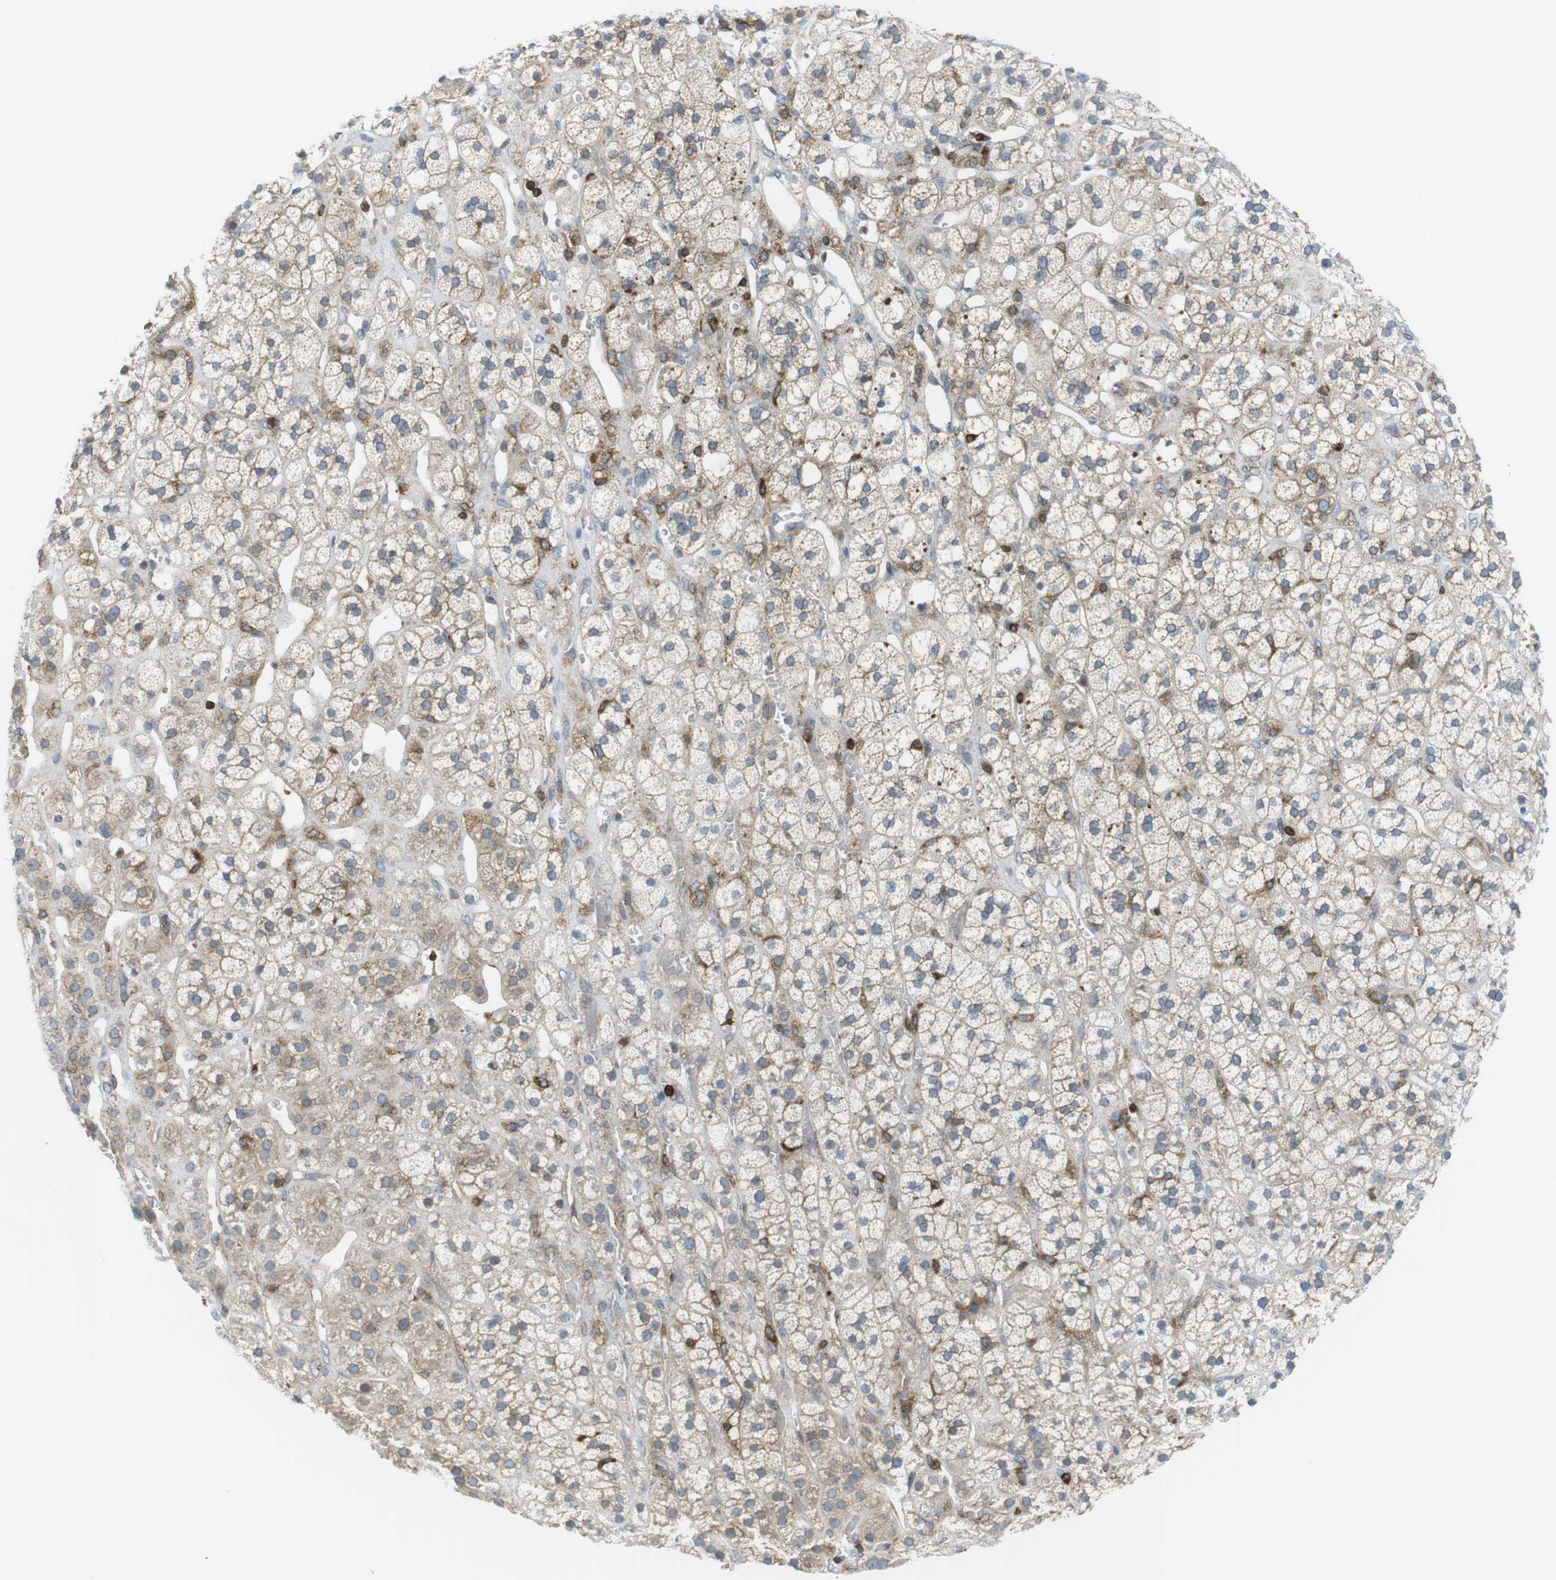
{"staining": {"intensity": "weak", "quantity": ">75%", "location": "cytoplasmic/membranous"}, "tissue": "adrenal gland", "cell_type": "Glandular cells", "image_type": "normal", "snomed": [{"axis": "morphology", "description": "Normal tissue, NOS"}, {"axis": "topography", "description": "Adrenal gland"}], "caption": "Weak cytoplasmic/membranous protein expression is appreciated in approximately >75% of glandular cells in adrenal gland.", "gene": "FLII", "patient": {"sex": "male", "age": 56}}